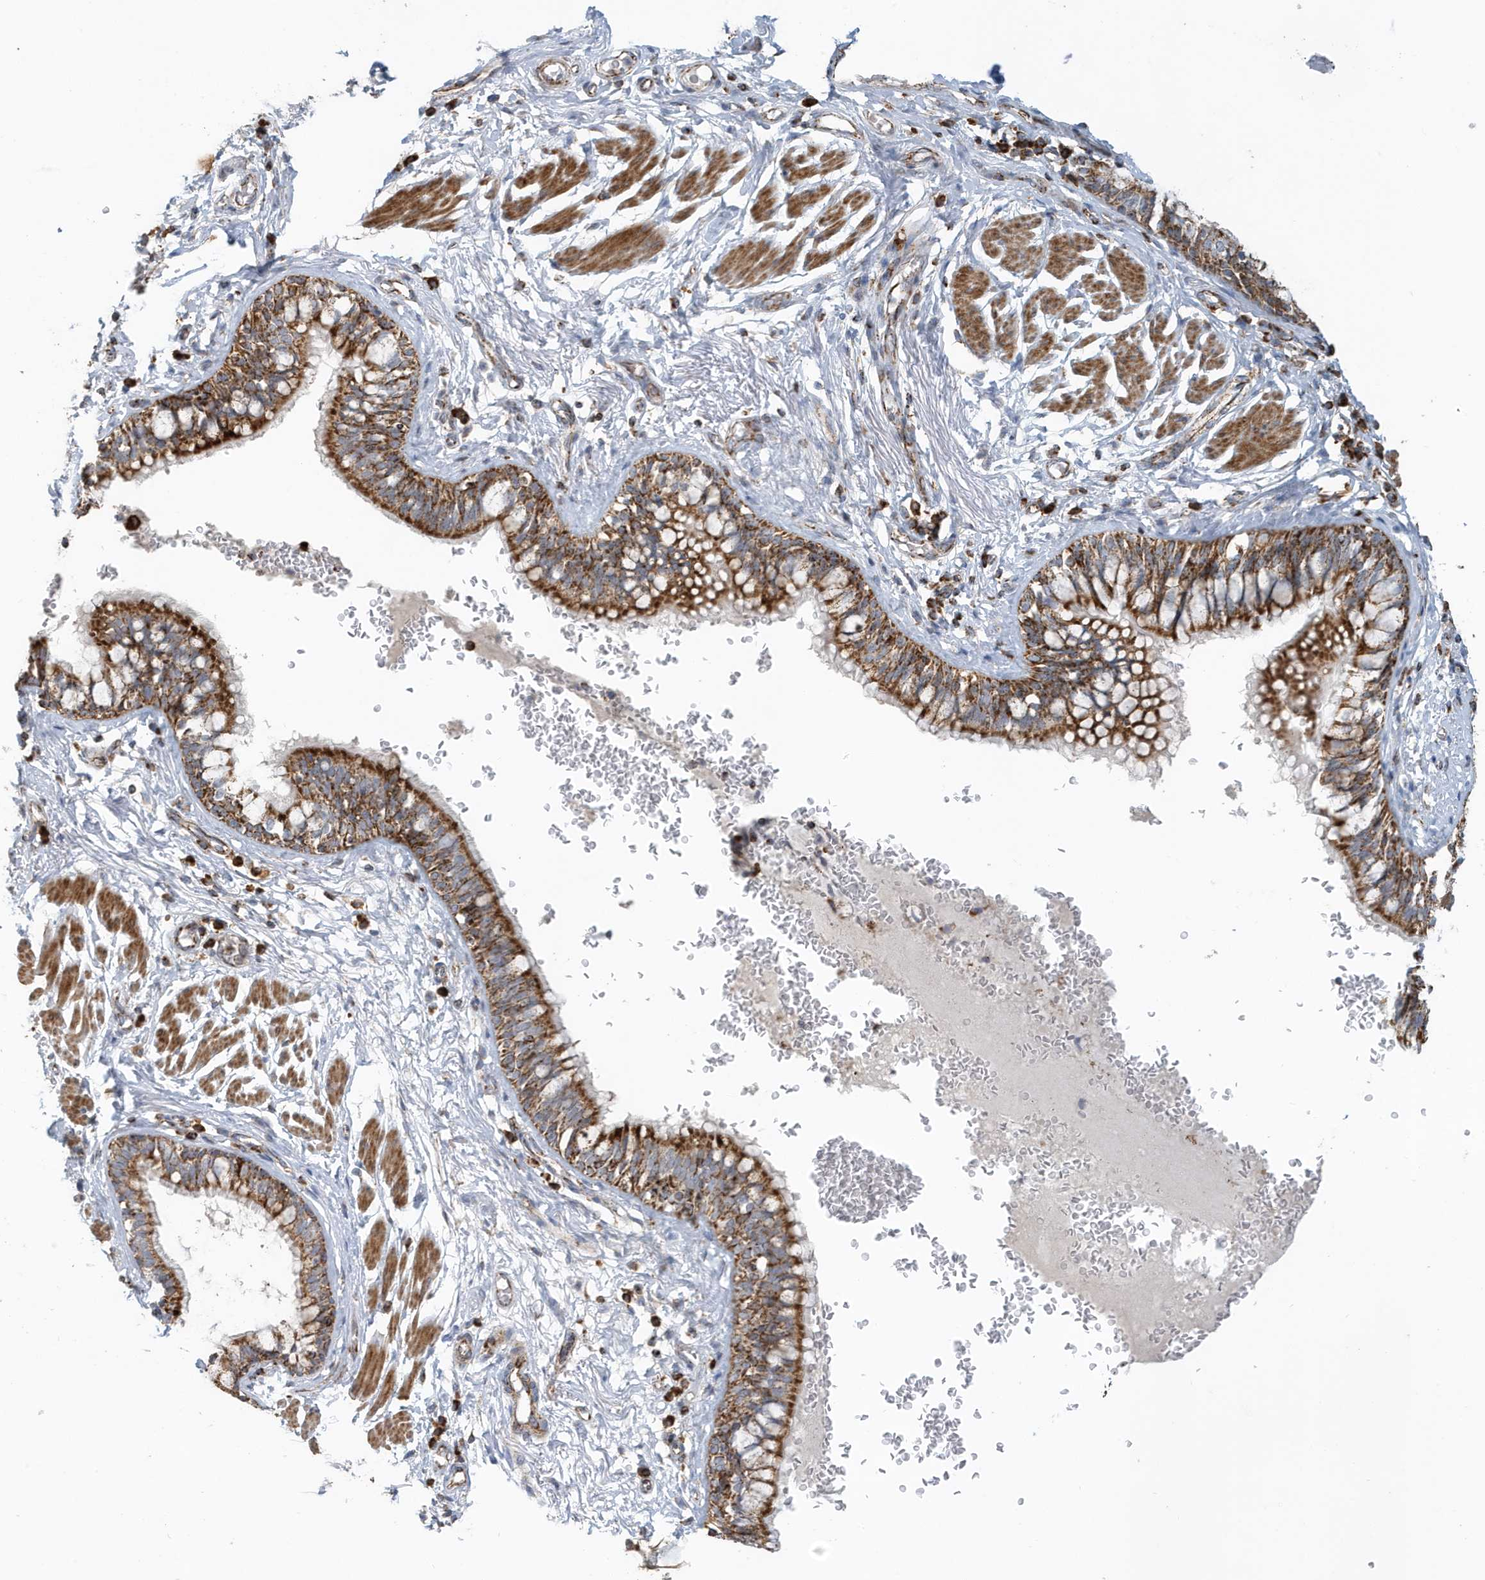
{"staining": {"intensity": "strong", "quantity": ">75%", "location": "cytoplasmic/membranous"}, "tissue": "bronchus", "cell_type": "Respiratory epithelial cells", "image_type": "normal", "snomed": [{"axis": "morphology", "description": "Normal tissue, NOS"}, {"axis": "topography", "description": "Cartilage tissue"}, {"axis": "topography", "description": "Bronchus"}], "caption": "Immunohistochemical staining of unremarkable bronchus shows strong cytoplasmic/membranous protein positivity in about >75% of respiratory epithelial cells.", "gene": "MAN1A1", "patient": {"sex": "female", "age": 36}}